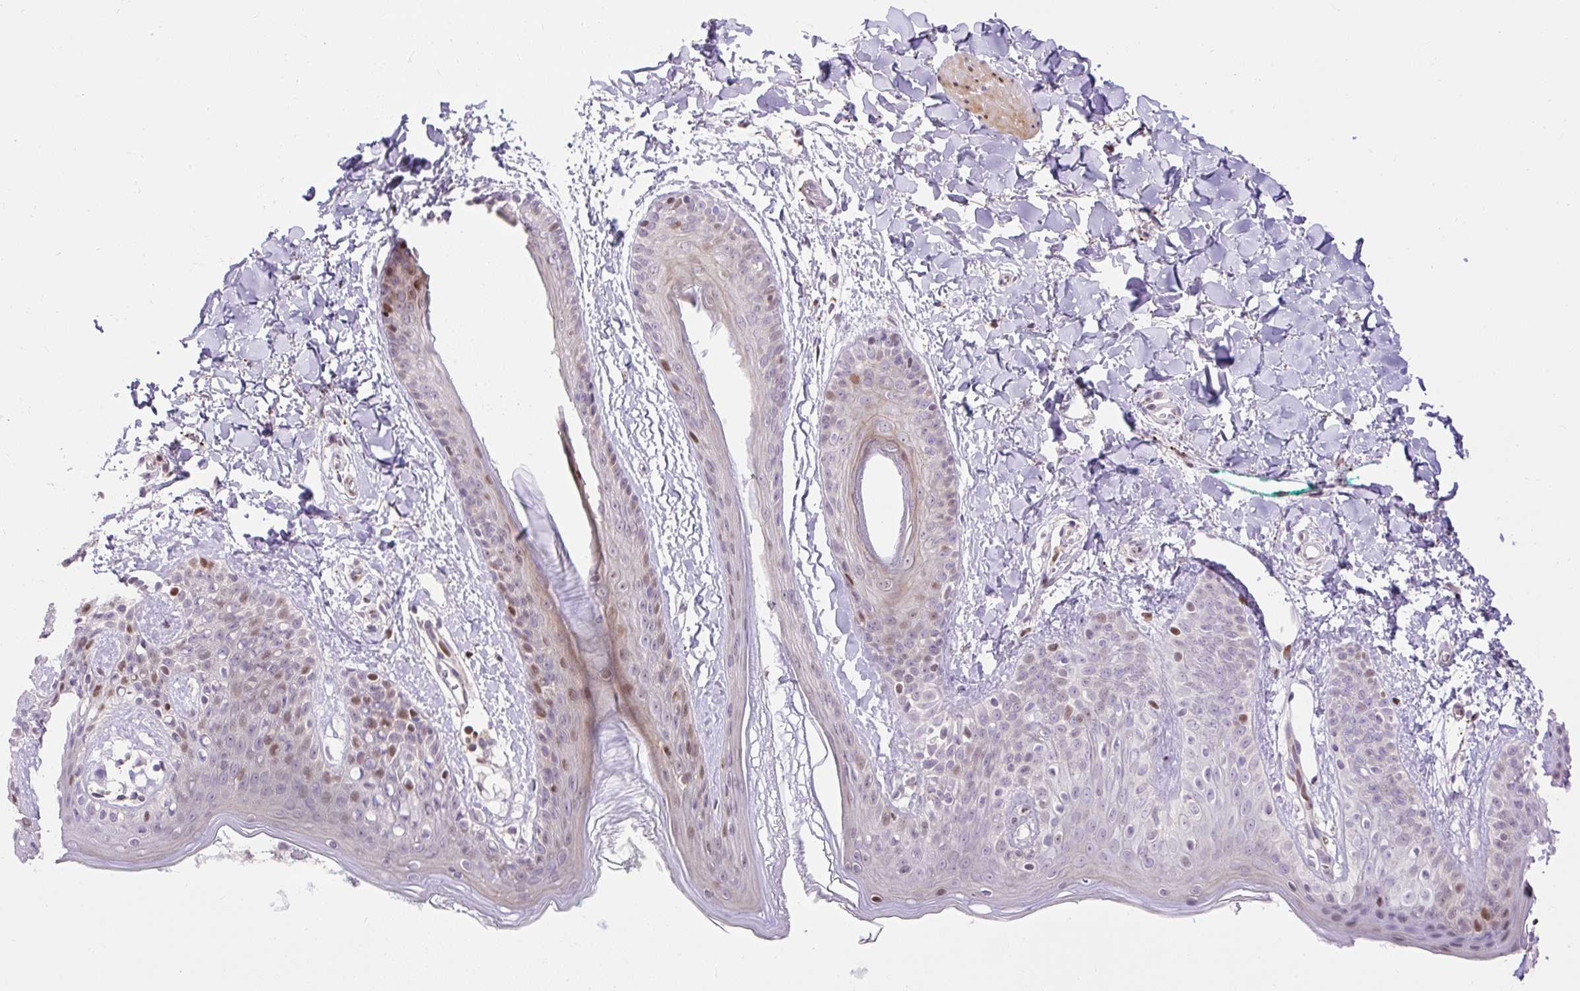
{"staining": {"intensity": "negative", "quantity": "none", "location": "none"}, "tissue": "skin", "cell_type": "Fibroblasts", "image_type": "normal", "snomed": [{"axis": "morphology", "description": "Normal tissue, NOS"}, {"axis": "topography", "description": "Skin"}], "caption": "Immunohistochemistry of unremarkable skin reveals no expression in fibroblasts.", "gene": "RIPPLY3", "patient": {"sex": "male", "age": 16}}